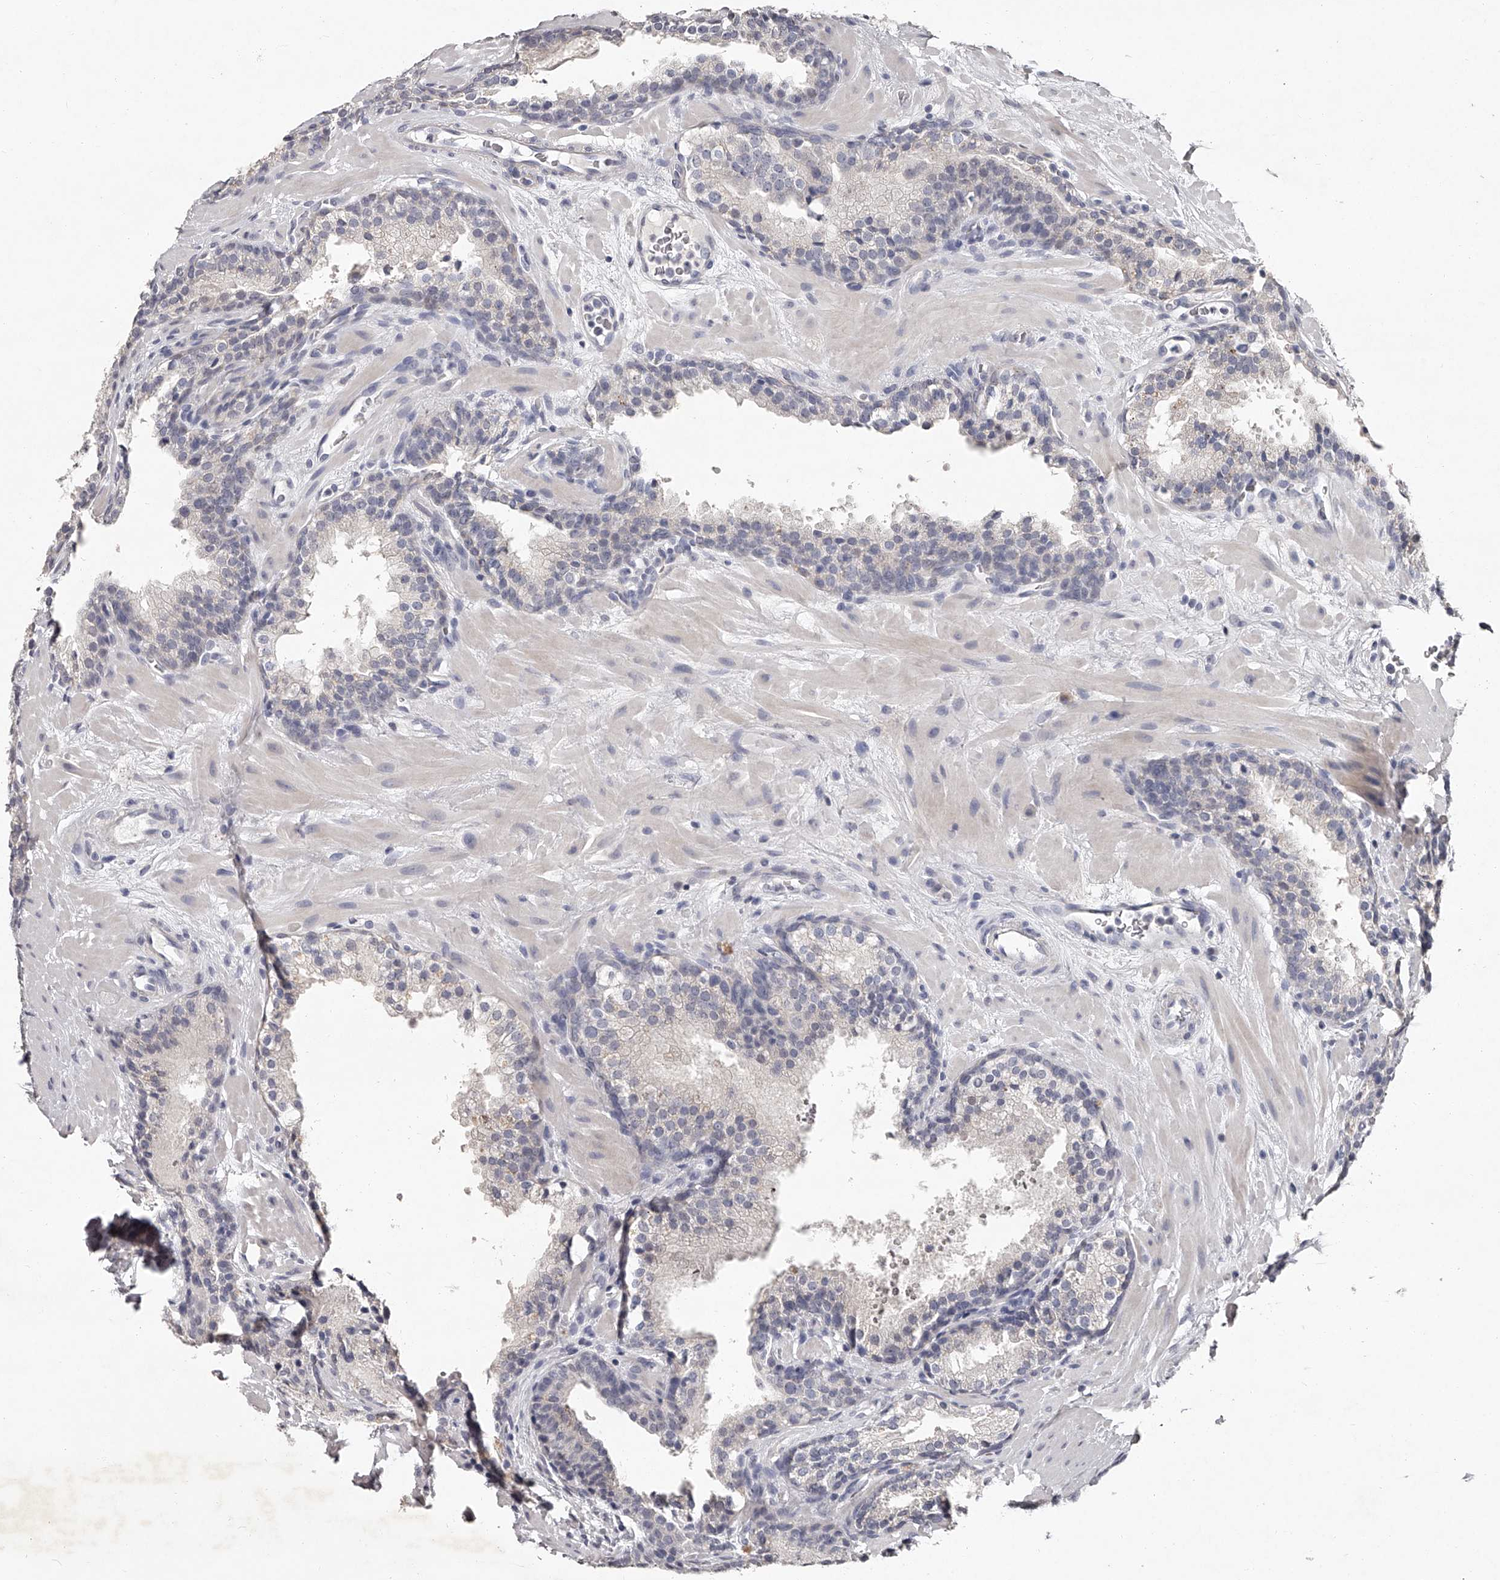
{"staining": {"intensity": "negative", "quantity": "none", "location": "none"}, "tissue": "prostate cancer", "cell_type": "Tumor cells", "image_type": "cancer", "snomed": [{"axis": "morphology", "description": "Adenocarcinoma, High grade"}, {"axis": "topography", "description": "Prostate"}], "caption": "Tumor cells show no significant positivity in prostate adenocarcinoma (high-grade).", "gene": "NT5DC1", "patient": {"sex": "male", "age": 56}}